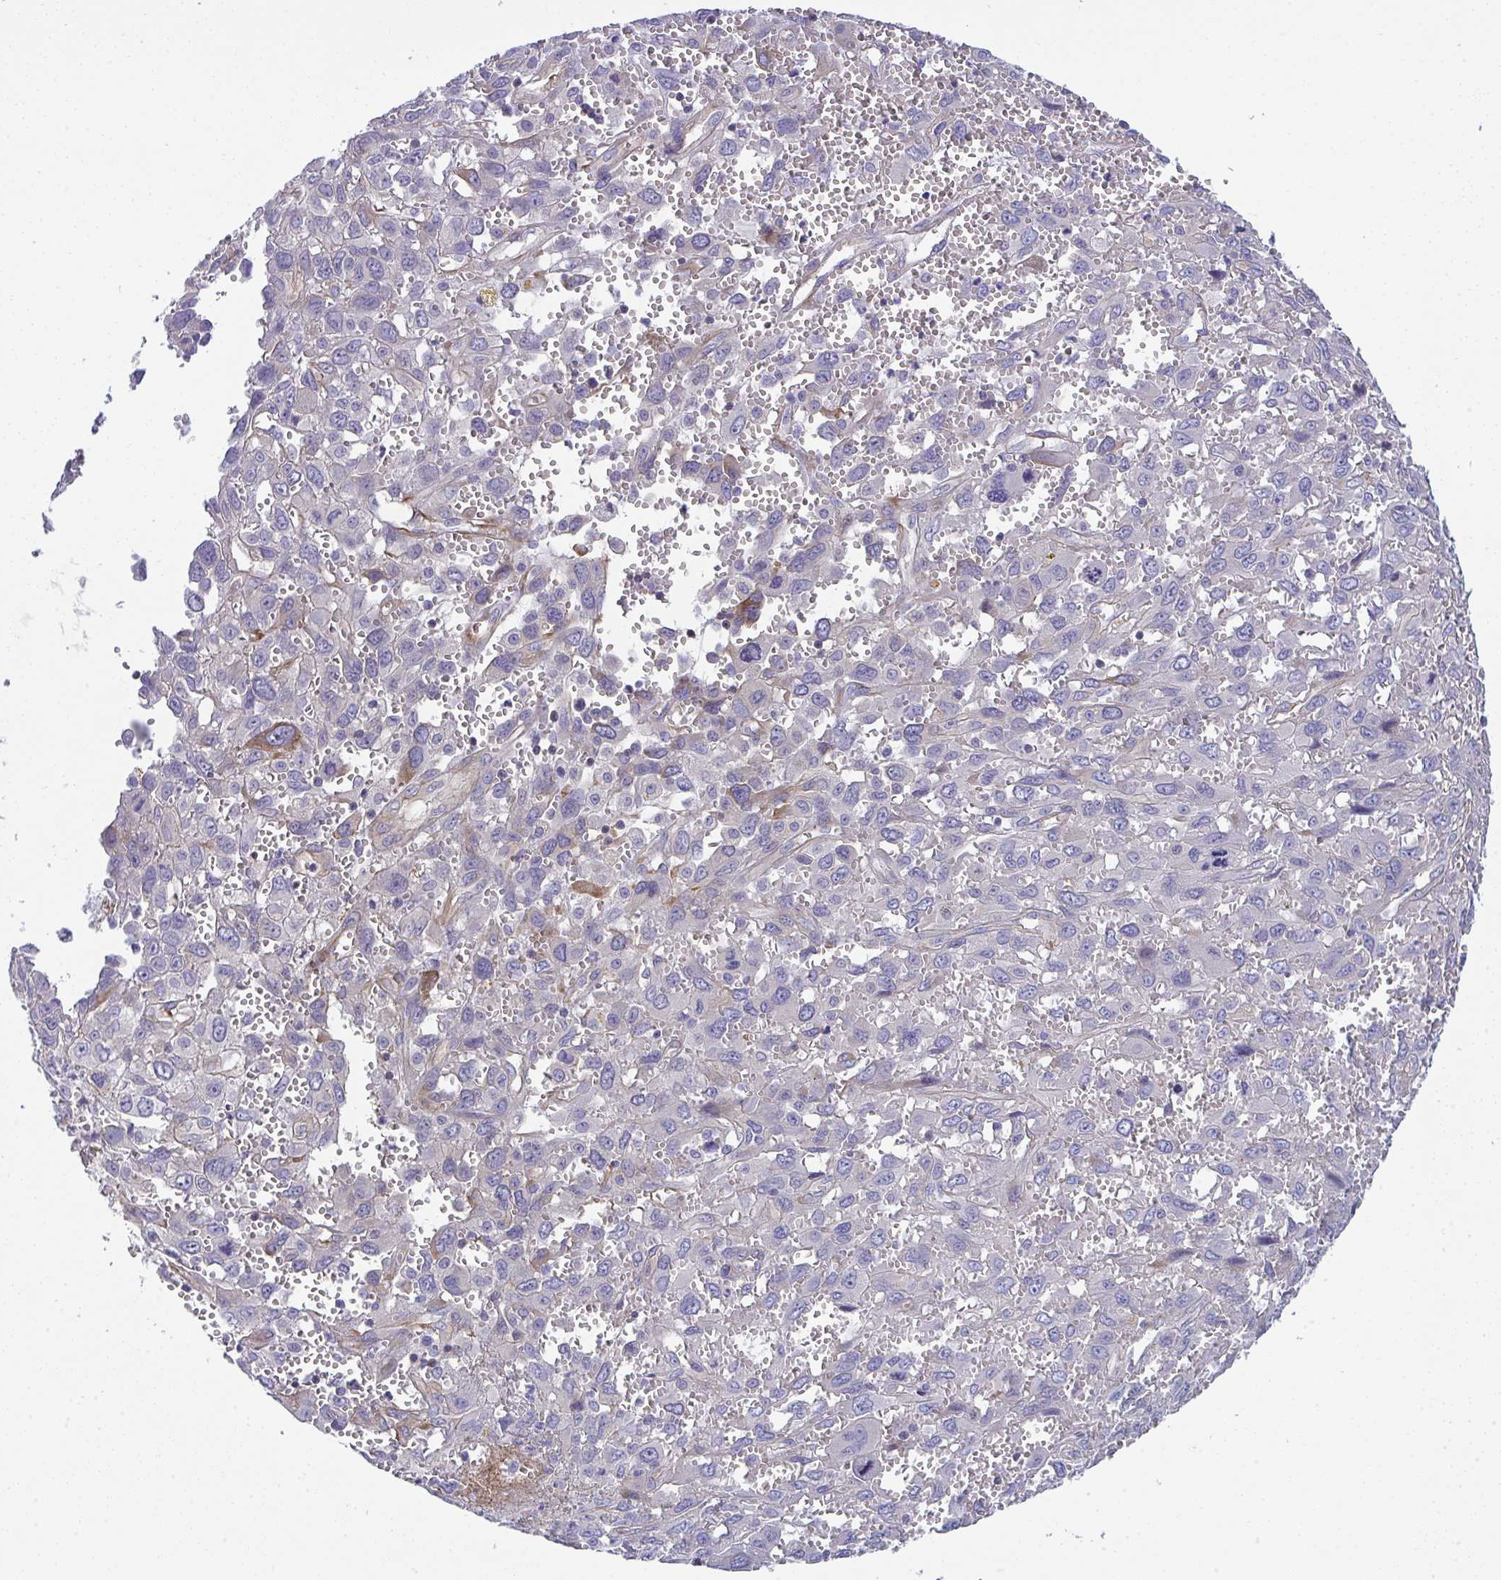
{"staining": {"intensity": "moderate", "quantity": "<25%", "location": "cytoplasmic/membranous"}, "tissue": "pancreatic cancer", "cell_type": "Tumor cells", "image_type": "cancer", "snomed": [{"axis": "morphology", "description": "Adenocarcinoma, NOS"}, {"axis": "topography", "description": "Pancreas"}], "caption": "Protein staining reveals moderate cytoplasmic/membranous expression in approximately <25% of tumor cells in adenocarcinoma (pancreatic).", "gene": "MYL12A", "patient": {"sex": "female", "age": 47}}